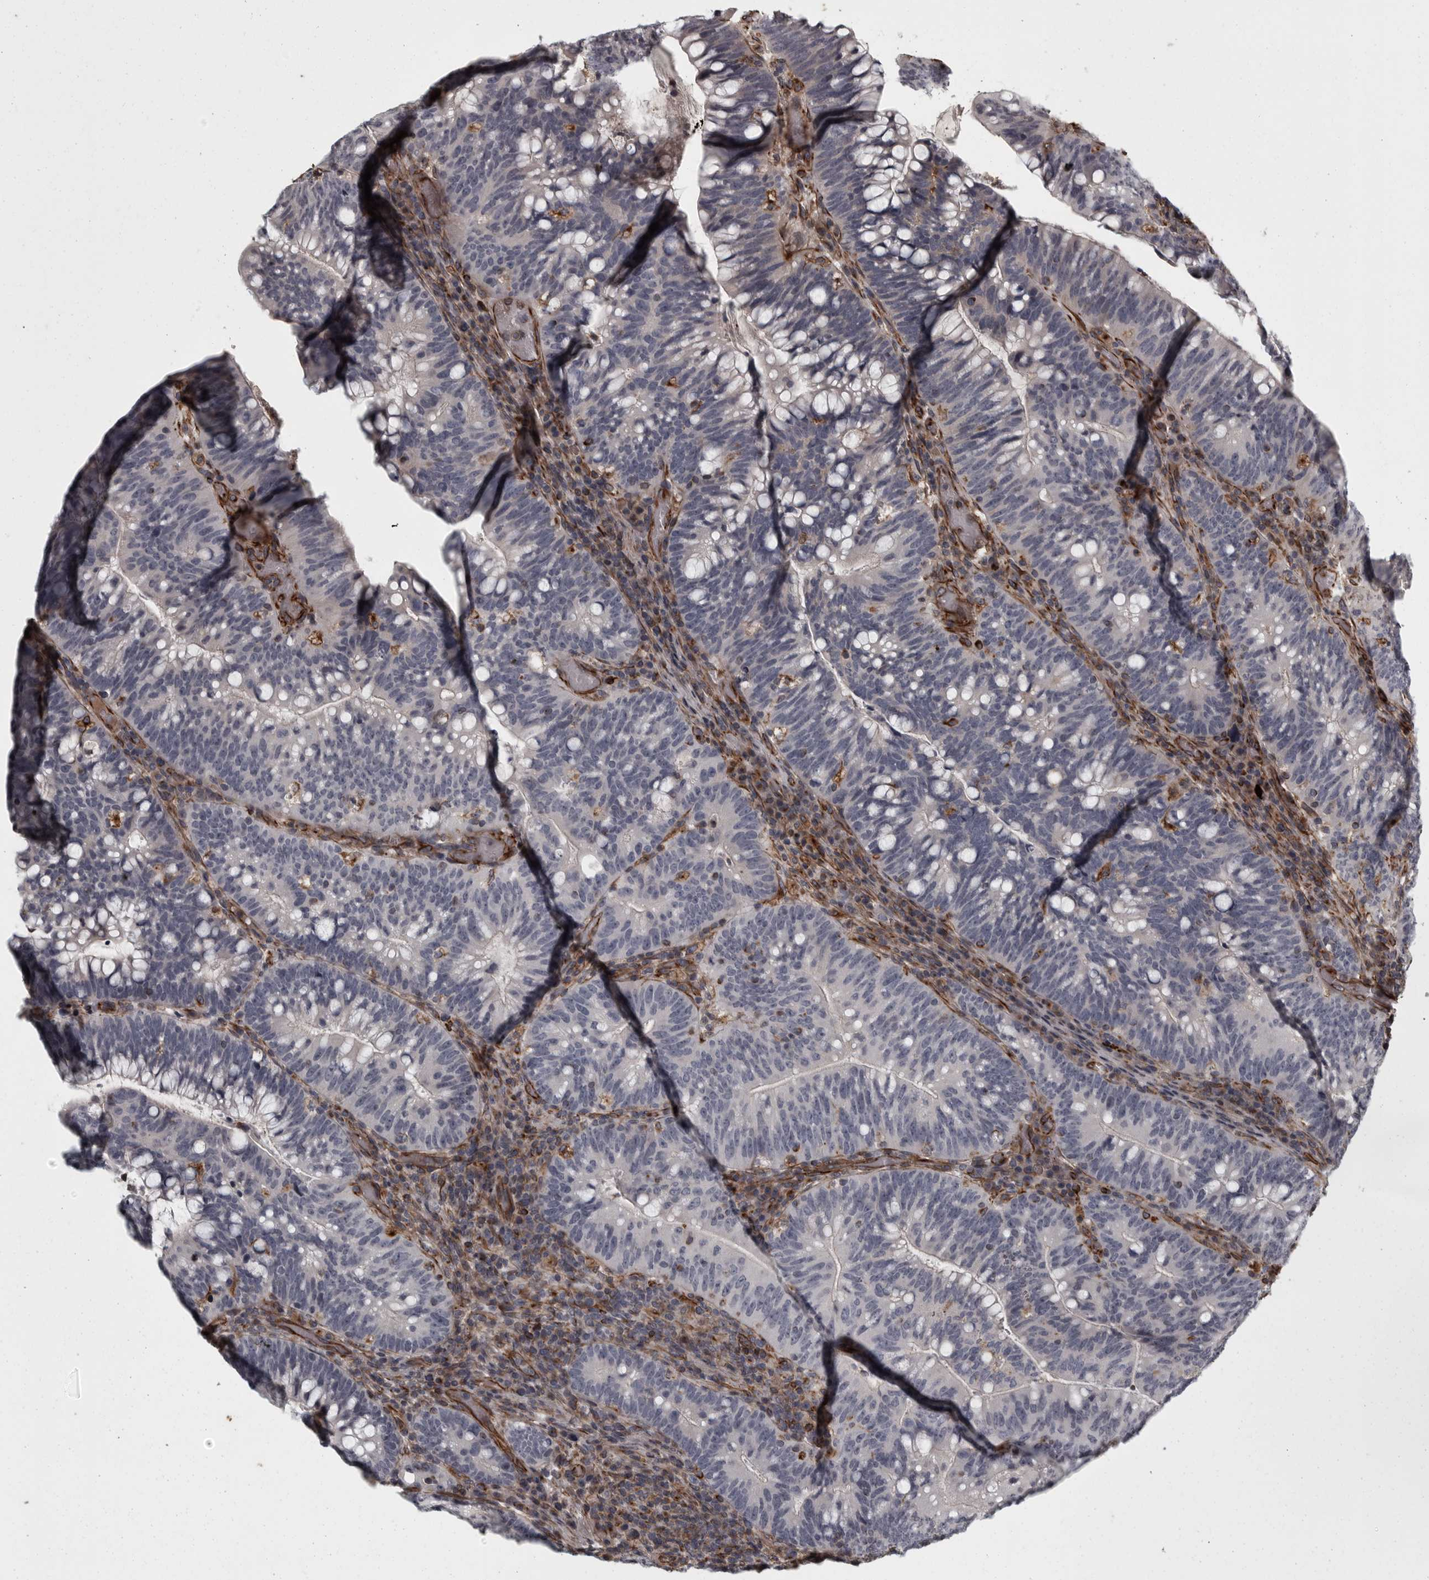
{"staining": {"intensity": "negative", "quantity": "none", "location": "none"}, "tissue": "colorectal cancer", "cell_type": "Tumor cells", "image_type": "cancer", "snomed": [{"axis": "morphology", "description": "Adenocarcinoma, NOS"}, {"axis": "topography", "description": "Colon"}], "caption": "This is a histopathology image of IHC staining of colorectal cancer (adenocarcinoma), which shows no expression in tumor cells.", "gene": "FAAP100", "patient": {"sex": "female", "age": 66}}